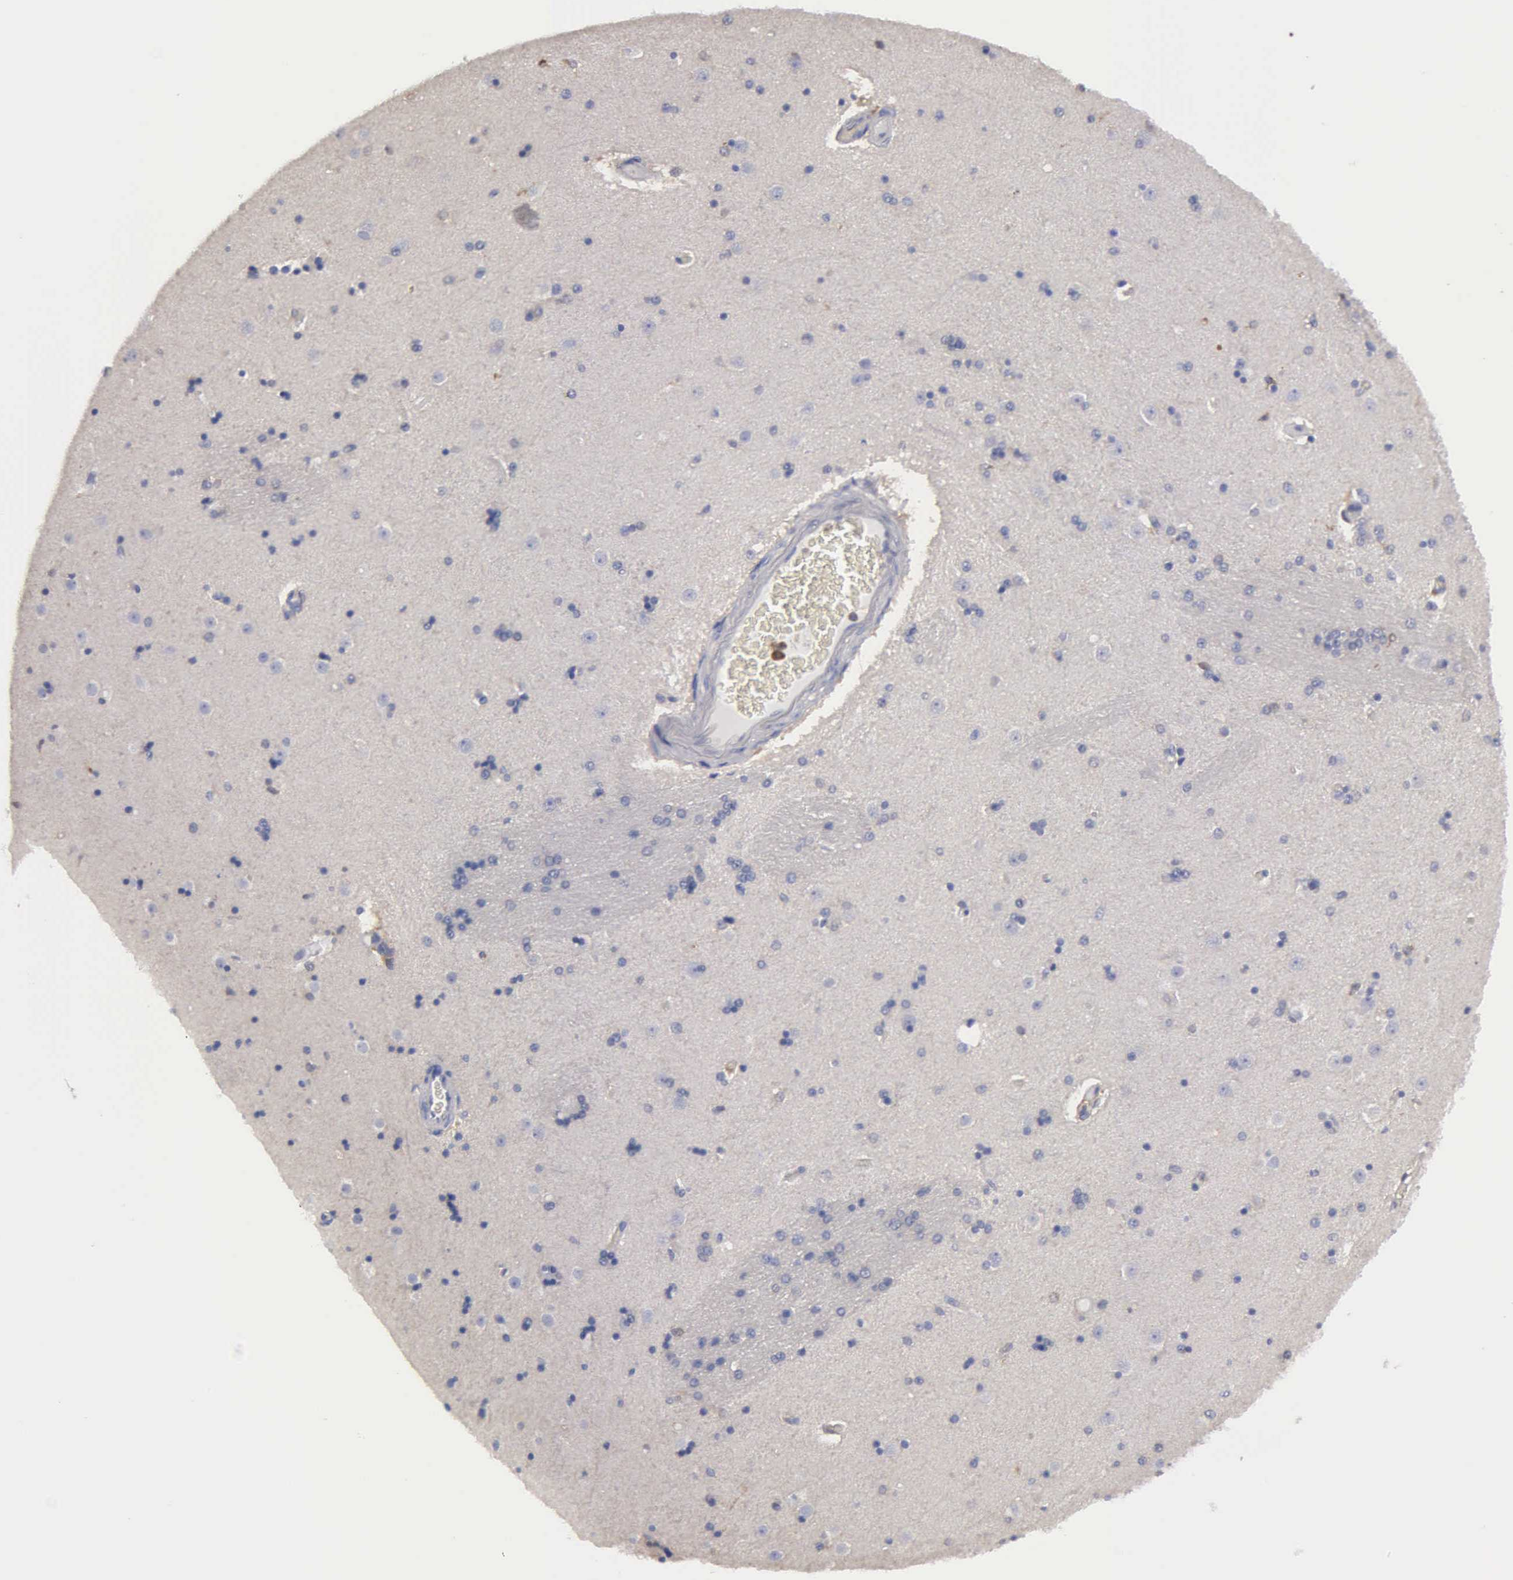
{"staining": {"intensity": "negative", "quantity": "none", "location": "none"}, "tissue": "caudate", "cell_type": "Glial cells", "image_type": "normal", "snomed": [{"axis": "morphology", "description": "Normal tissue, NOS"}, {"axis": "topography", "description": "Lateral ventricle wall"}], "caption": "An image of human caudate is negative for staining in glial cells. Brightfield microscopy of IHC stained with DAB (3,3'-diaminobenzidine) (brown) and hematoxylin (blue), captured at high magnification.", "gene": "G6PD", "patient": {"sex": "female", "age": 54}}